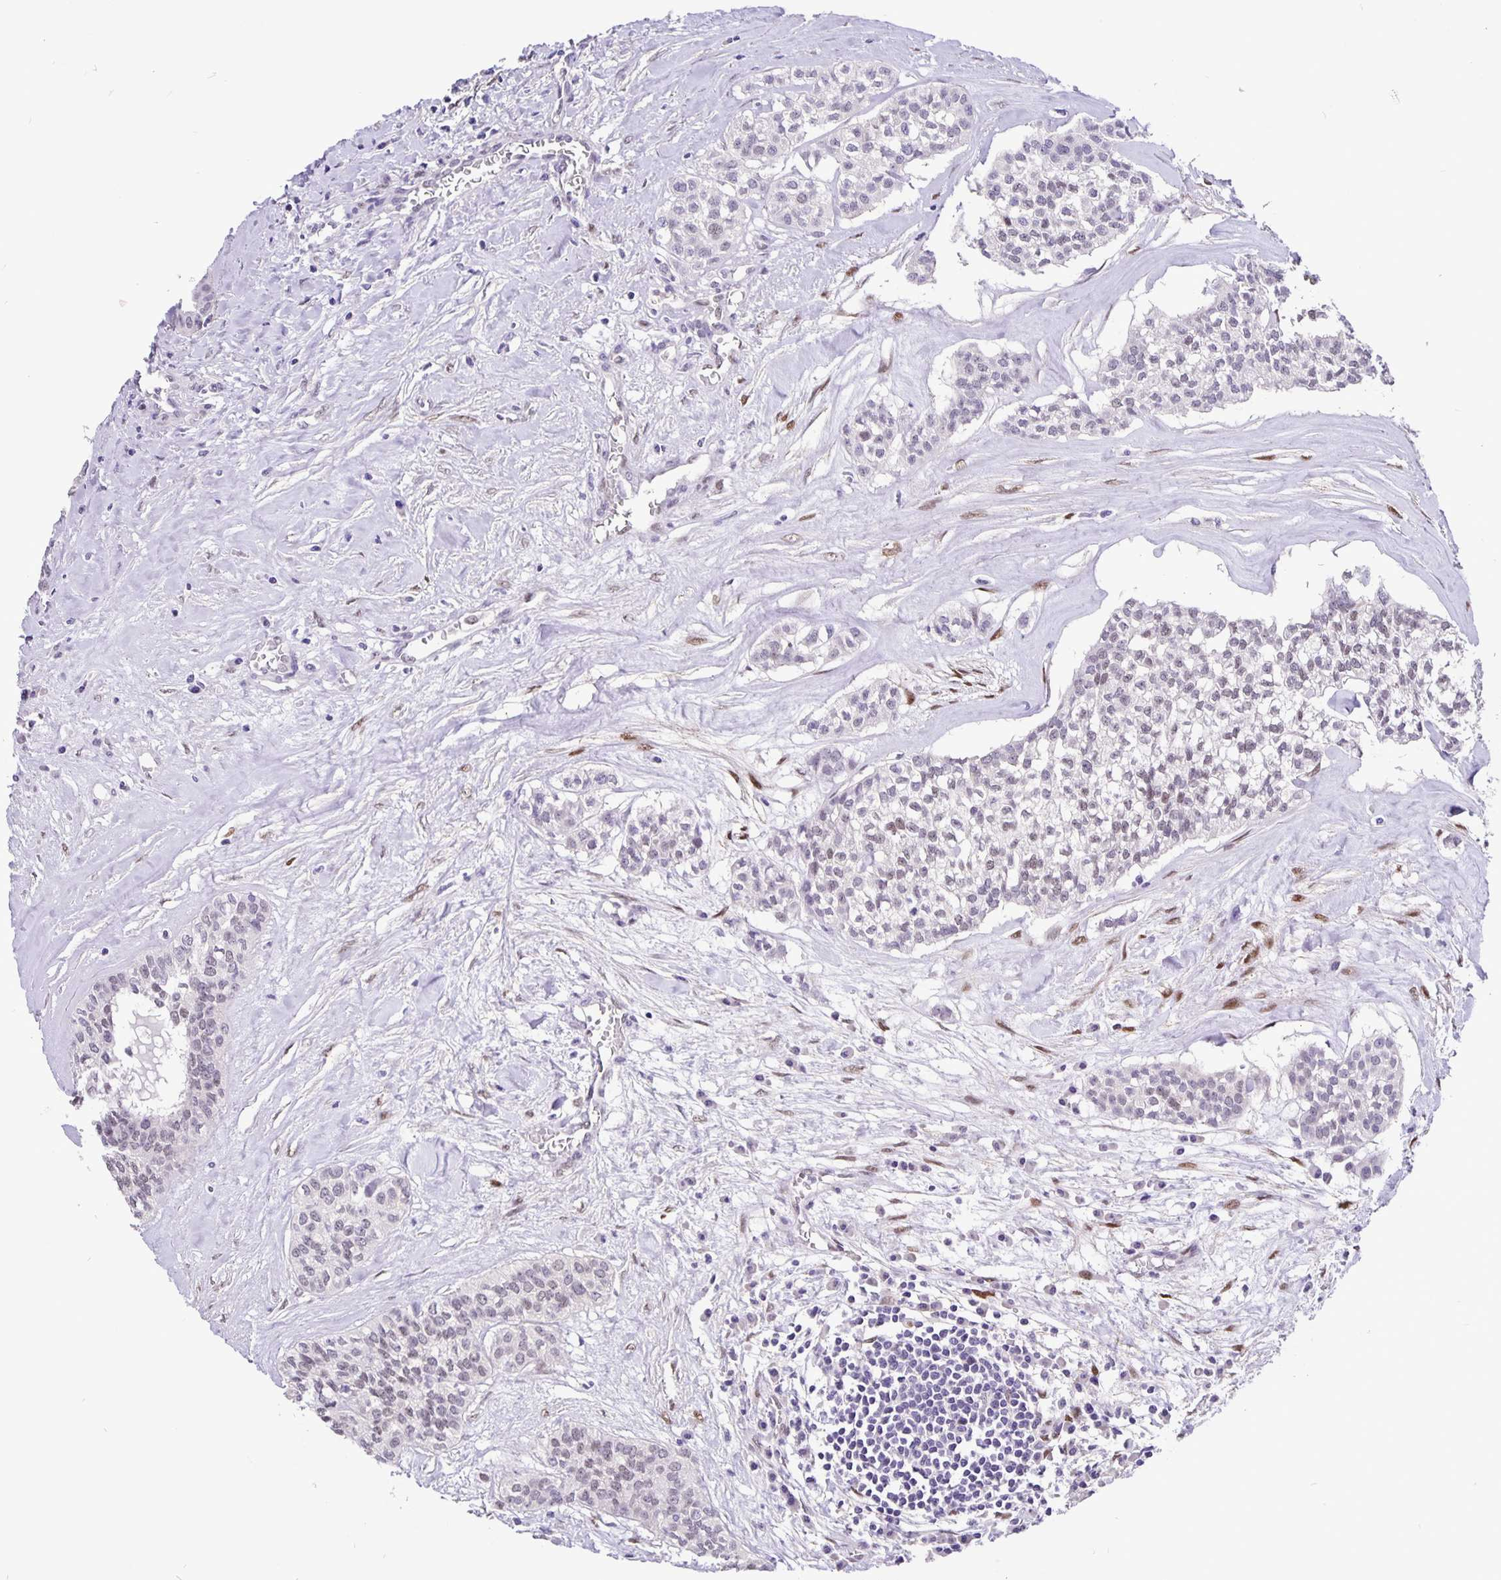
{"staining": {"intensity": "negative", "quantity": "none", "location": "none"}, "tissue": "head and neck cancer", "cell_type": "Tumor cells", "image_type": "cancer", "snomed": [{"axis": "morphology", "description": "Adenocarcinoma, NOS"}, {"axis": "topography", "description": "Head-Neck"}], "caption": "Immunohistochemistry of human head and neck adenocarcinoma shows no staining in tumor cells. The staining was performed using DAB (3,3'-diaminobenzidine) to visualize the protein expression in brown, while the nuclei were stained in blue with hematoxylin (Magnification: 20x).", "gene": "FOSL2", "patient": {"sex": "male", "age": 81}}